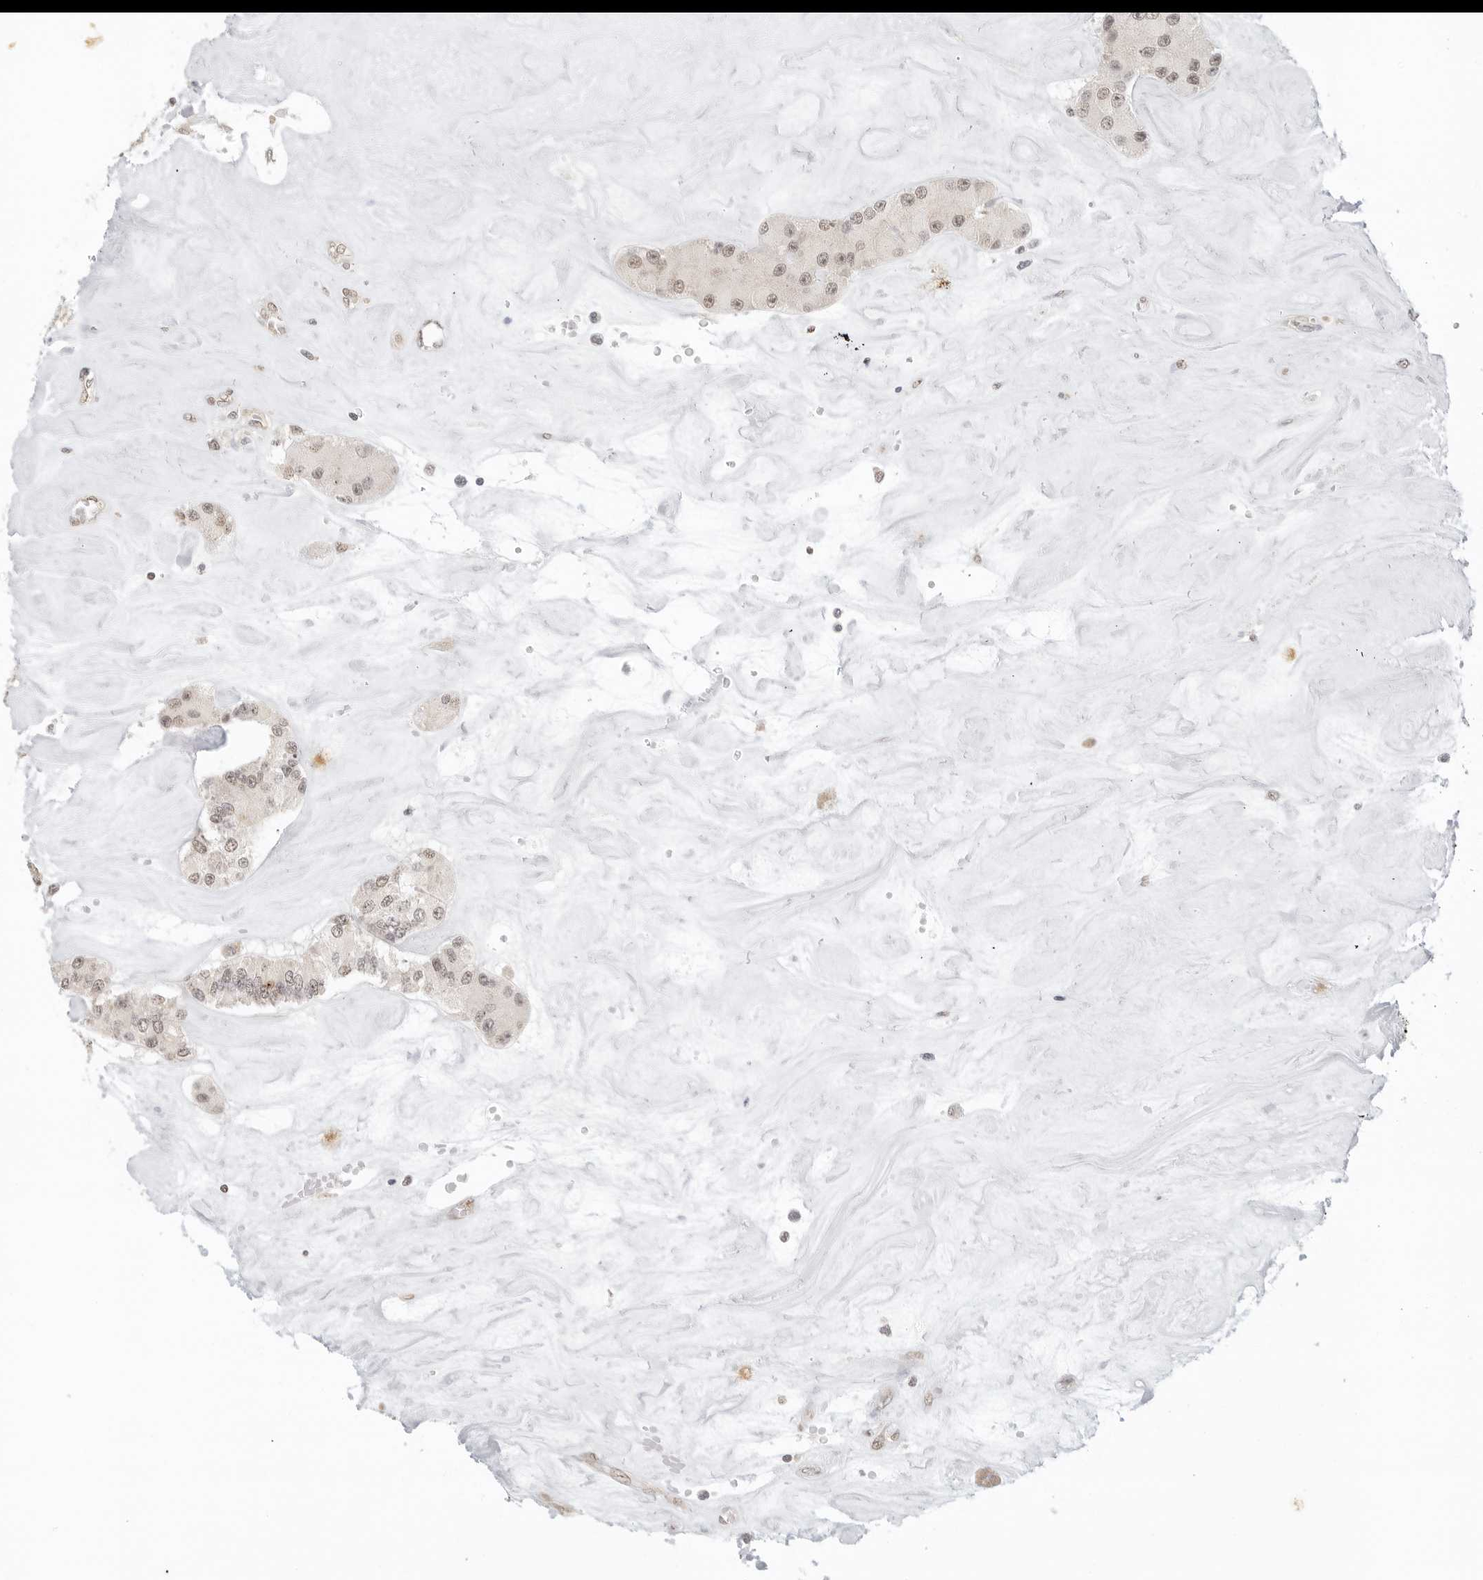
{"staining": {"intensity": "weak", "quantity": ">75%", "location": "nuclear"}, "tissue": "carcinoid", "cell_type": "Tumor cells", "image_type": "cancer", "snomed": [{"axis": "morphology", "description": "Carcinoid, malignant, NOS"}, {"axis": "topography", "description": "Pancreas"}], "caption": "There is low levels of weak nuclear positivity in tumor cells of carcinoid, as demonstrated by immunohistochemical staining (brown color).", "gene": "METAP1", "patient": {"sex": "male", "age": 41}}